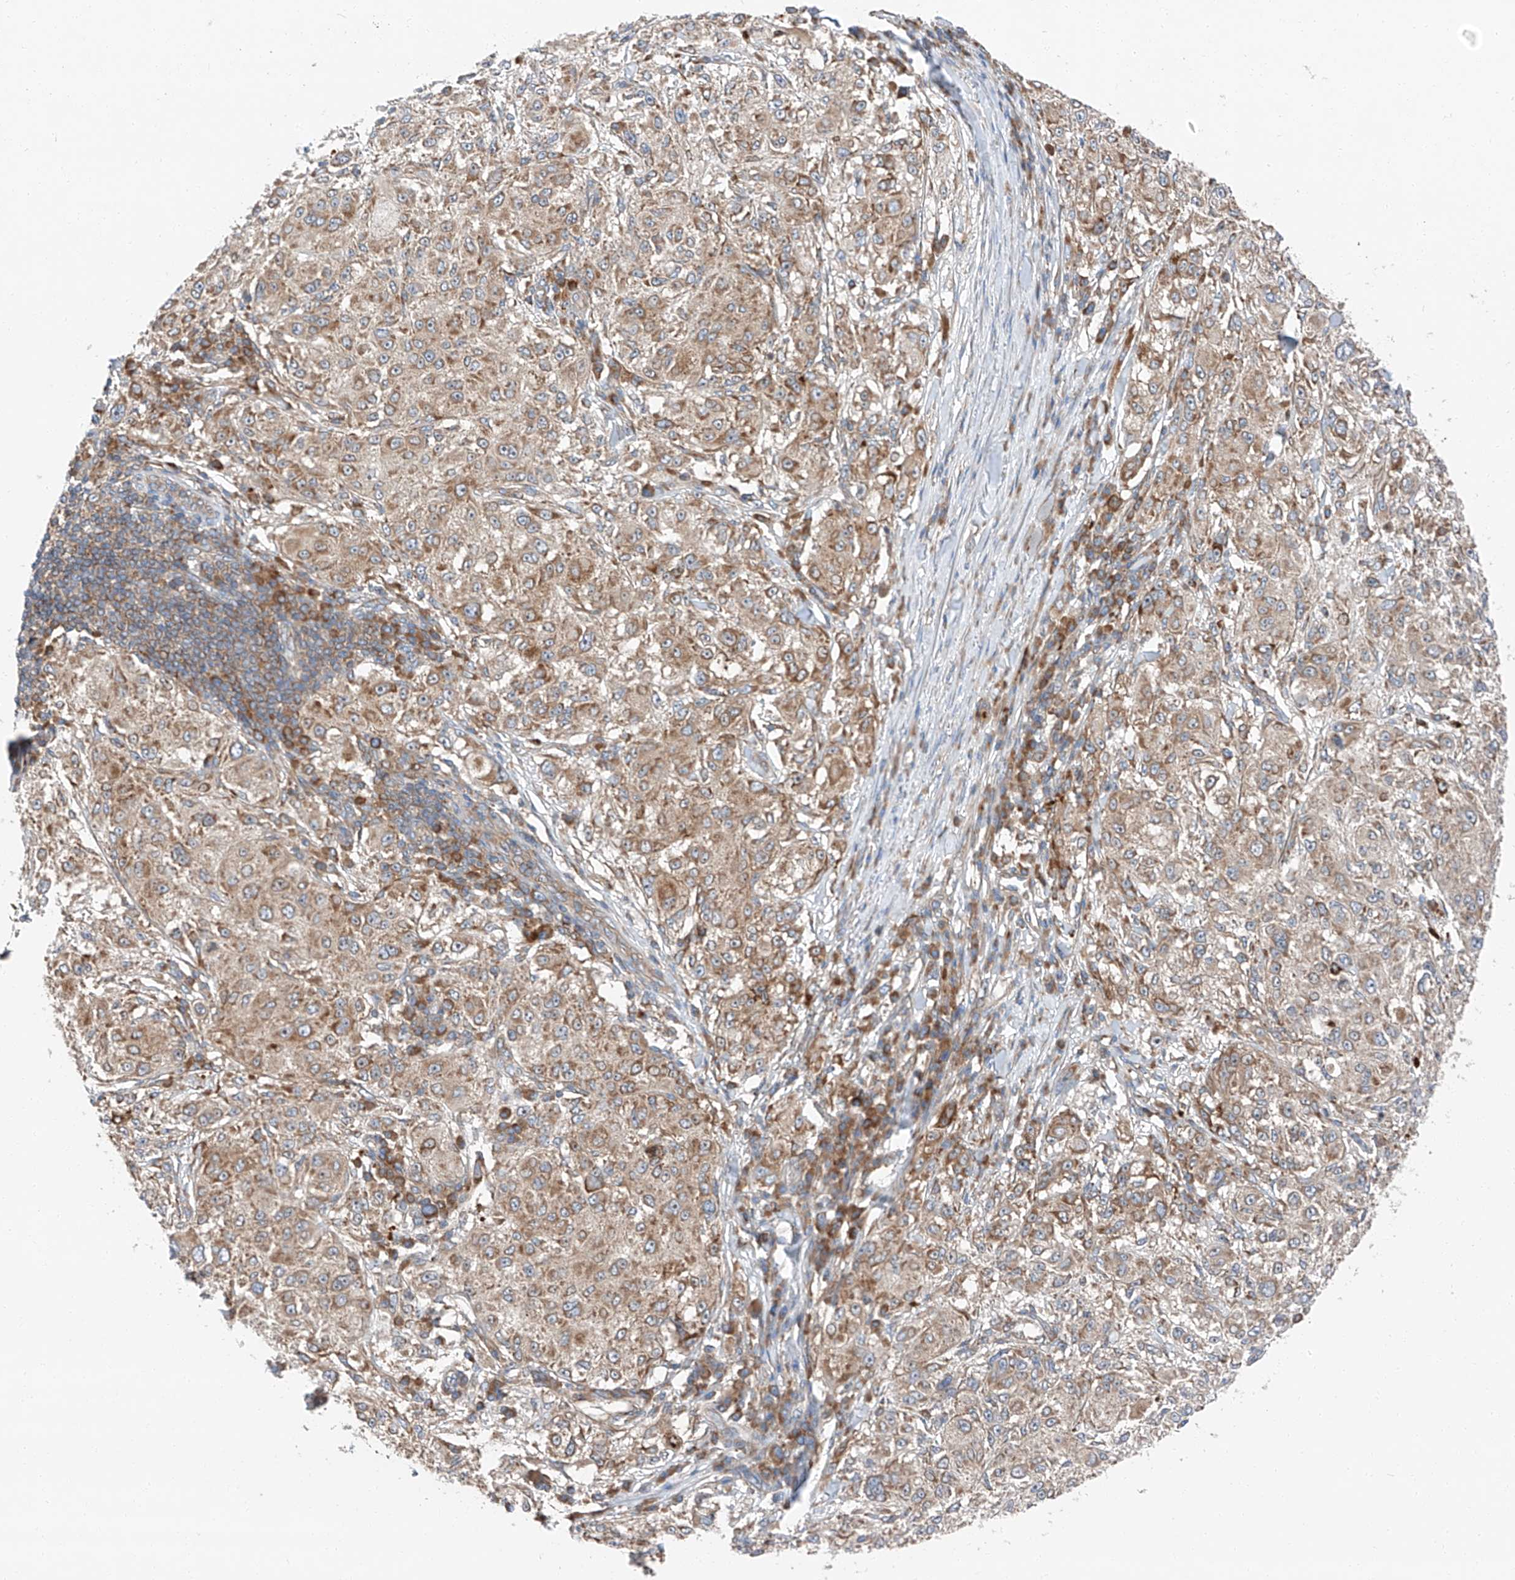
{"staining": {"intensity": "moderate", "quantity": ">75%", "location": "cytoplasmic/membranous"}, "tissue": "melanoma", "cell_type": "Tumor cells", "image_type": "cancer", "snomed": [{"axis": "morphology", "description": "Necrosis, NOS"}, {"axis": "morphology", "description": "Malignant melanoma, NOS"}, {"axis": "topography", "description": "Skin"}], "caption": "About >75% of tumor cells in malignant melanoma demonstrate moderate cytoplasmic/membranous protein positivity as visualized by brown immunohistochemical staining.", "gene": "ZC3H15", "patient": {"sex": "female", "age": 87}}